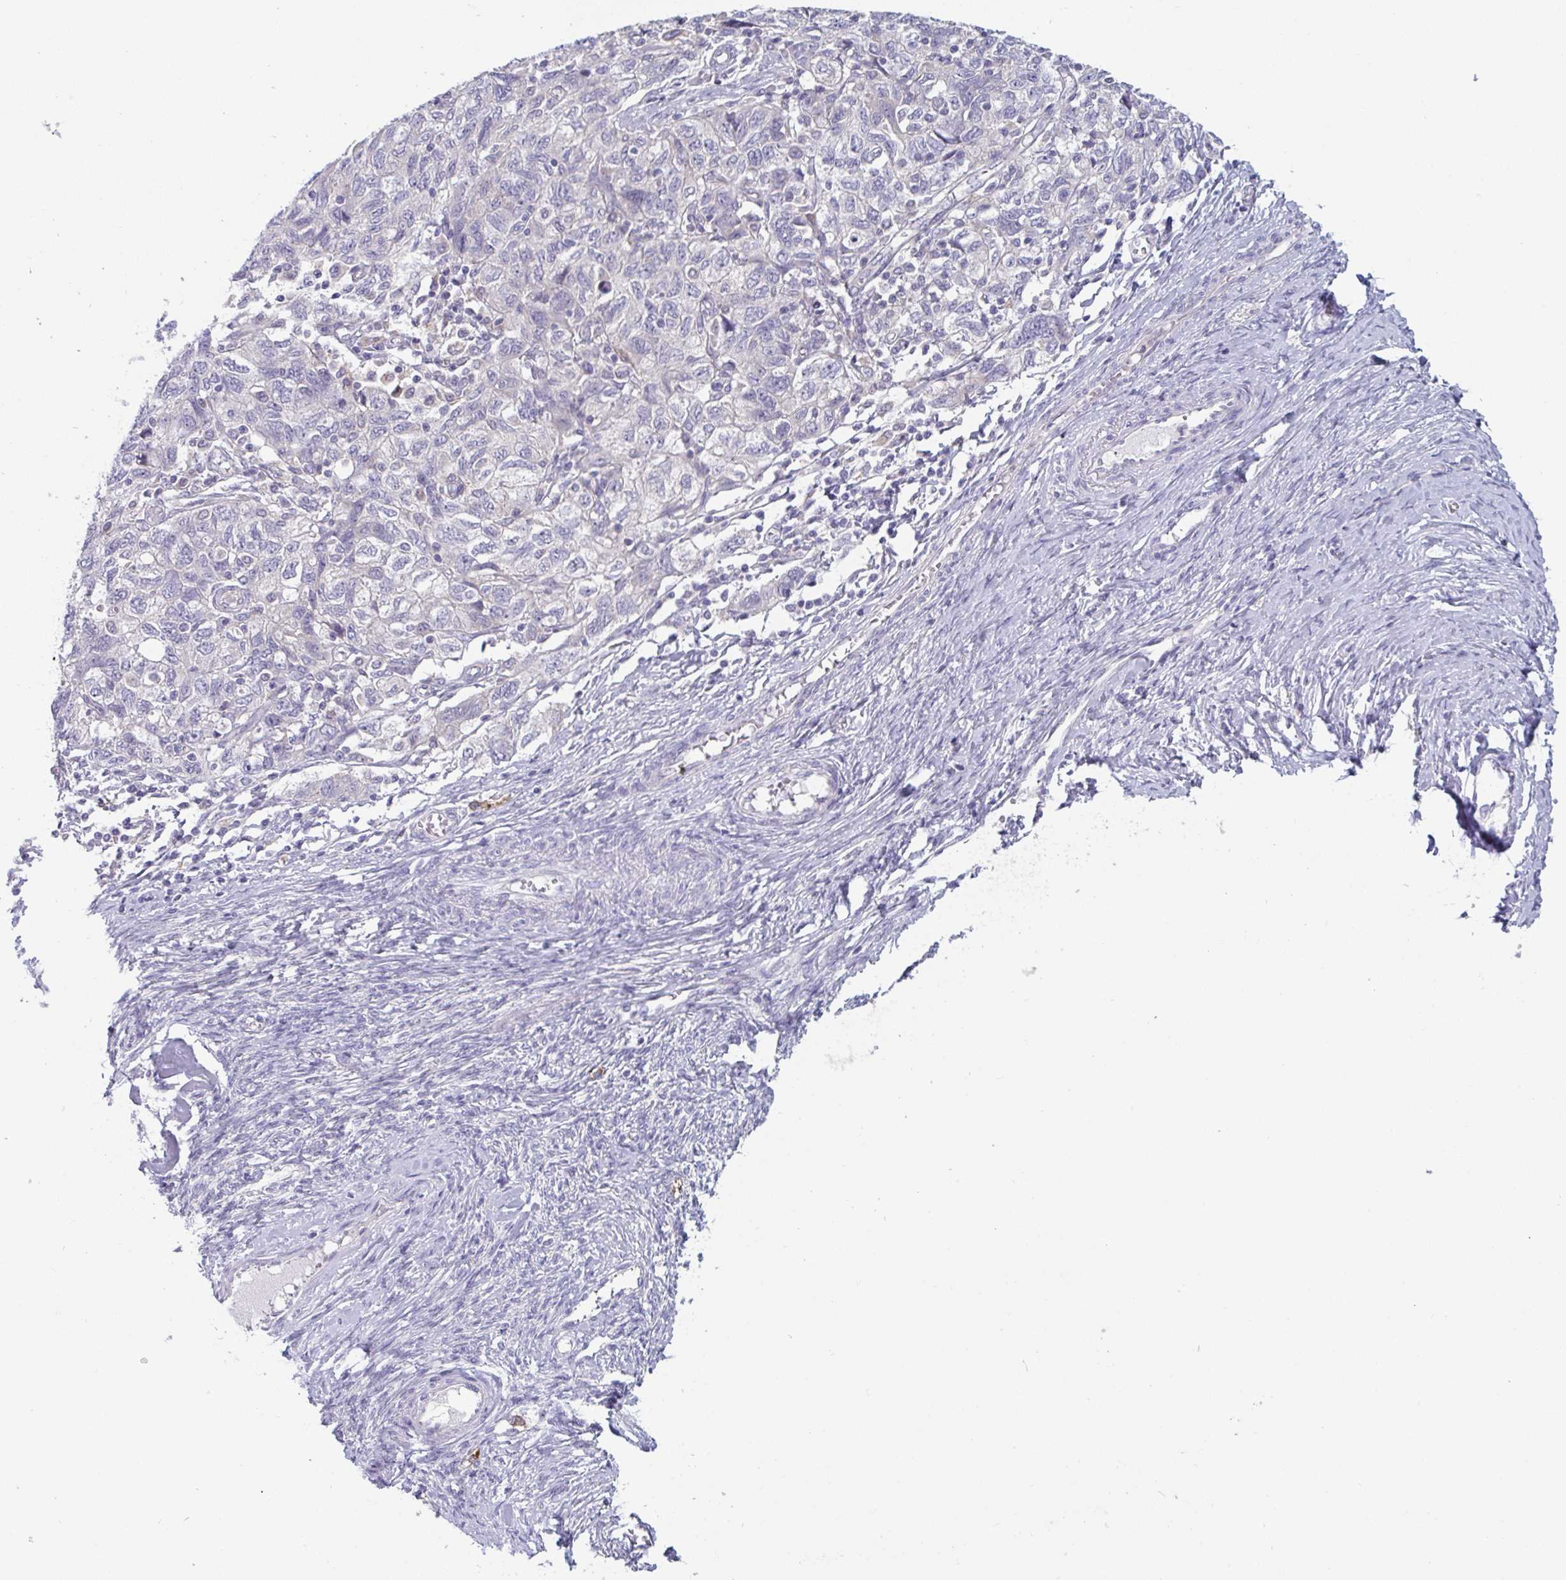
{"staining": {"intensity": "negative", "quantity": "none", "location": "none"}, "tissue": "ovarian cancer", "cell_type": "Tumor cells", "image_type": "cancer", "snomed": [{"axis": "morphology", "description": "Carcinoma, NOS"}, {"axis": "morphology", "description": "Cystadenocarcinoma, serous, NOS"}, {"axis": "topography", "description": "Ovary"}], "caption": "Protein analysis of ovarian cancer shows no significant expression in tumor cells.", "gene": "PTPRD", "patient": {"sex": "female", "age": 69}}